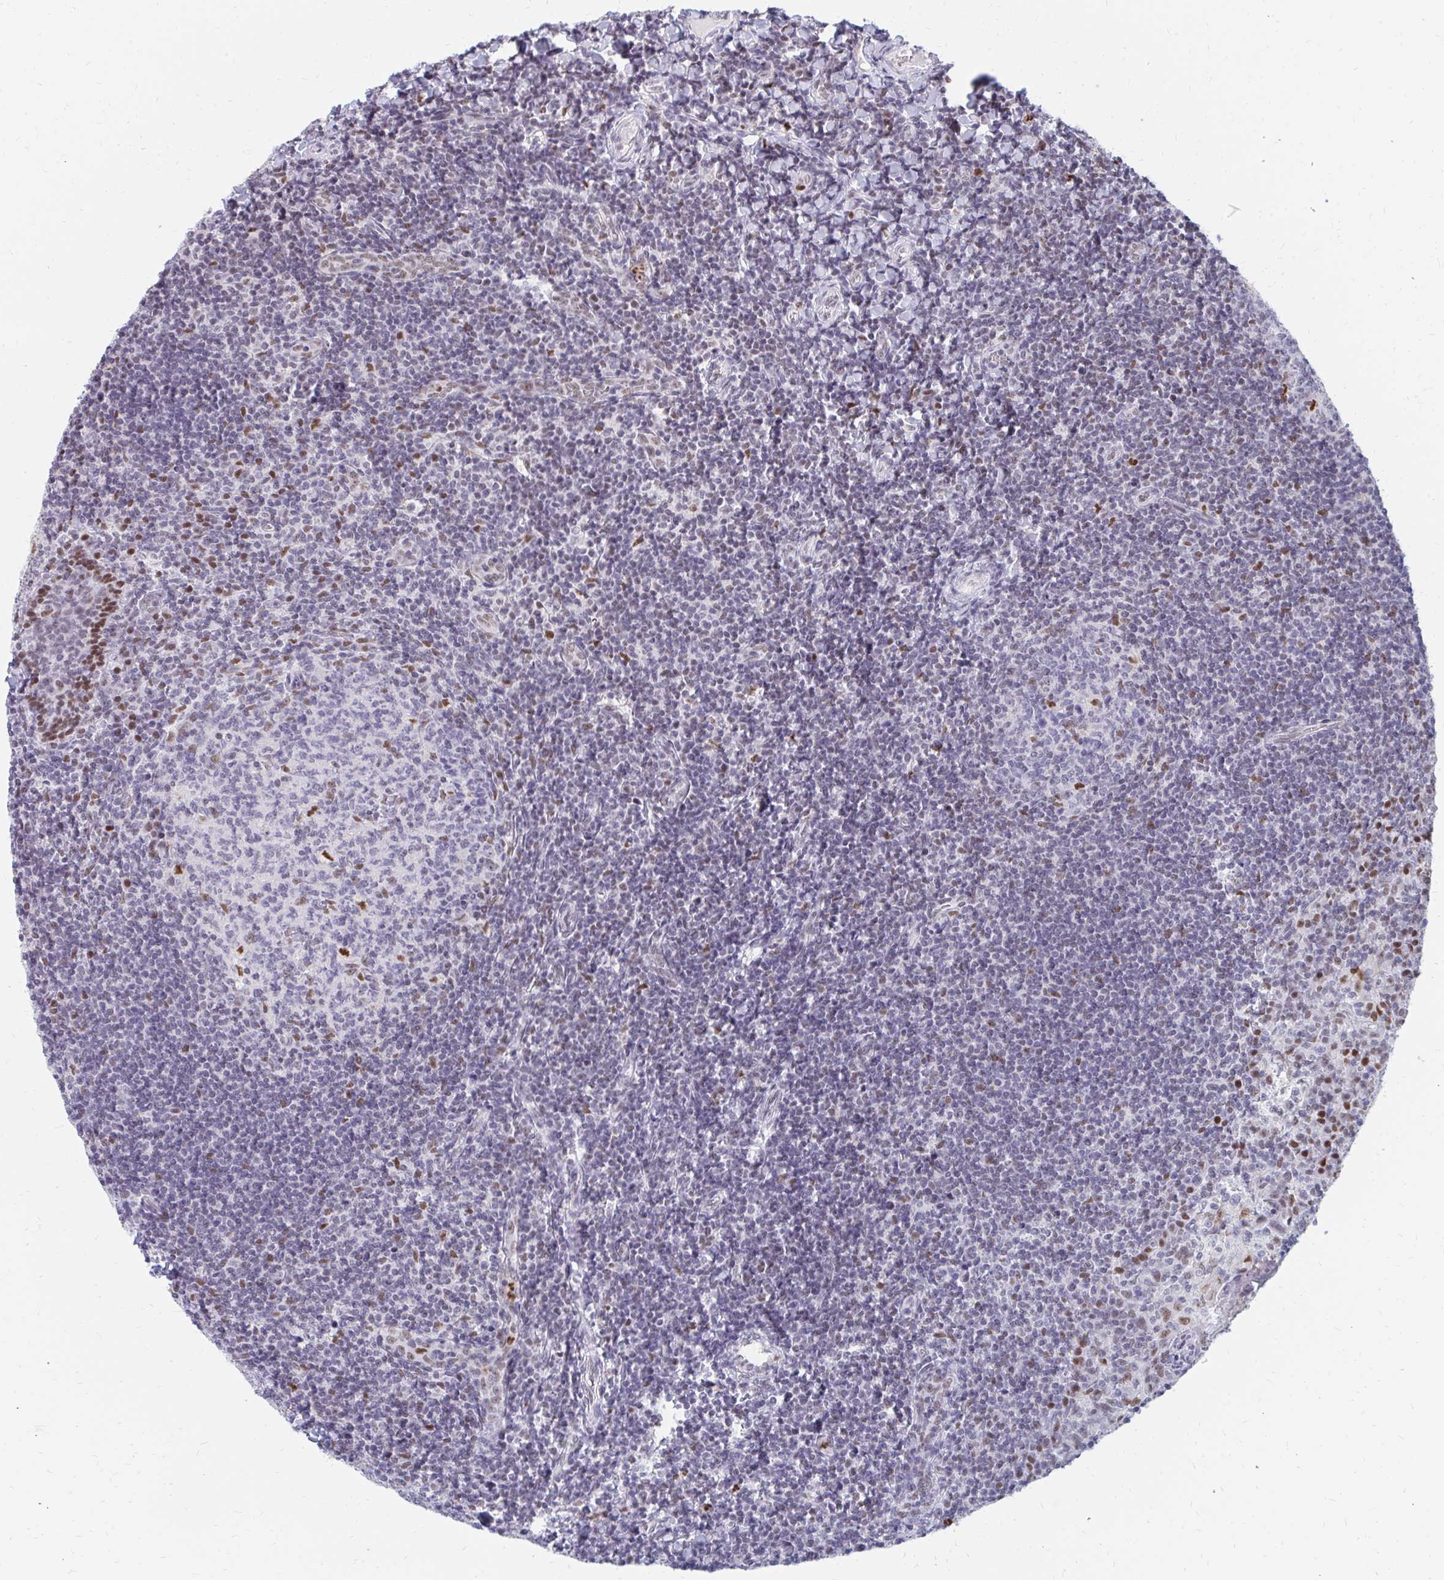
{"staining": {"intensity": "moderate", "quantity": "<25%", "location": "nuclear"}, "tissue": "tonsil", "cell_type": "Germinal center cells", "image_type": "normal", "snomed": [{"axis": "morphology", "description": "Normal tissue, NOS"}, {"axis": "topography", "description": "Tonsil"}], "caption": "The histopathology image demonstrates immunohistochemical staining of benign tonsil. There is moderate nuclear positivity is appreciated in approximately <25% of germinal center cells. The staining was performed using DAB (3,3'-diaminobenzidine), with brown indicating positive protein expression. Nuclei are stained blue with hematoxylin.", "gene": "PLK3", "patient": {"sex": "female", "age": 10}}